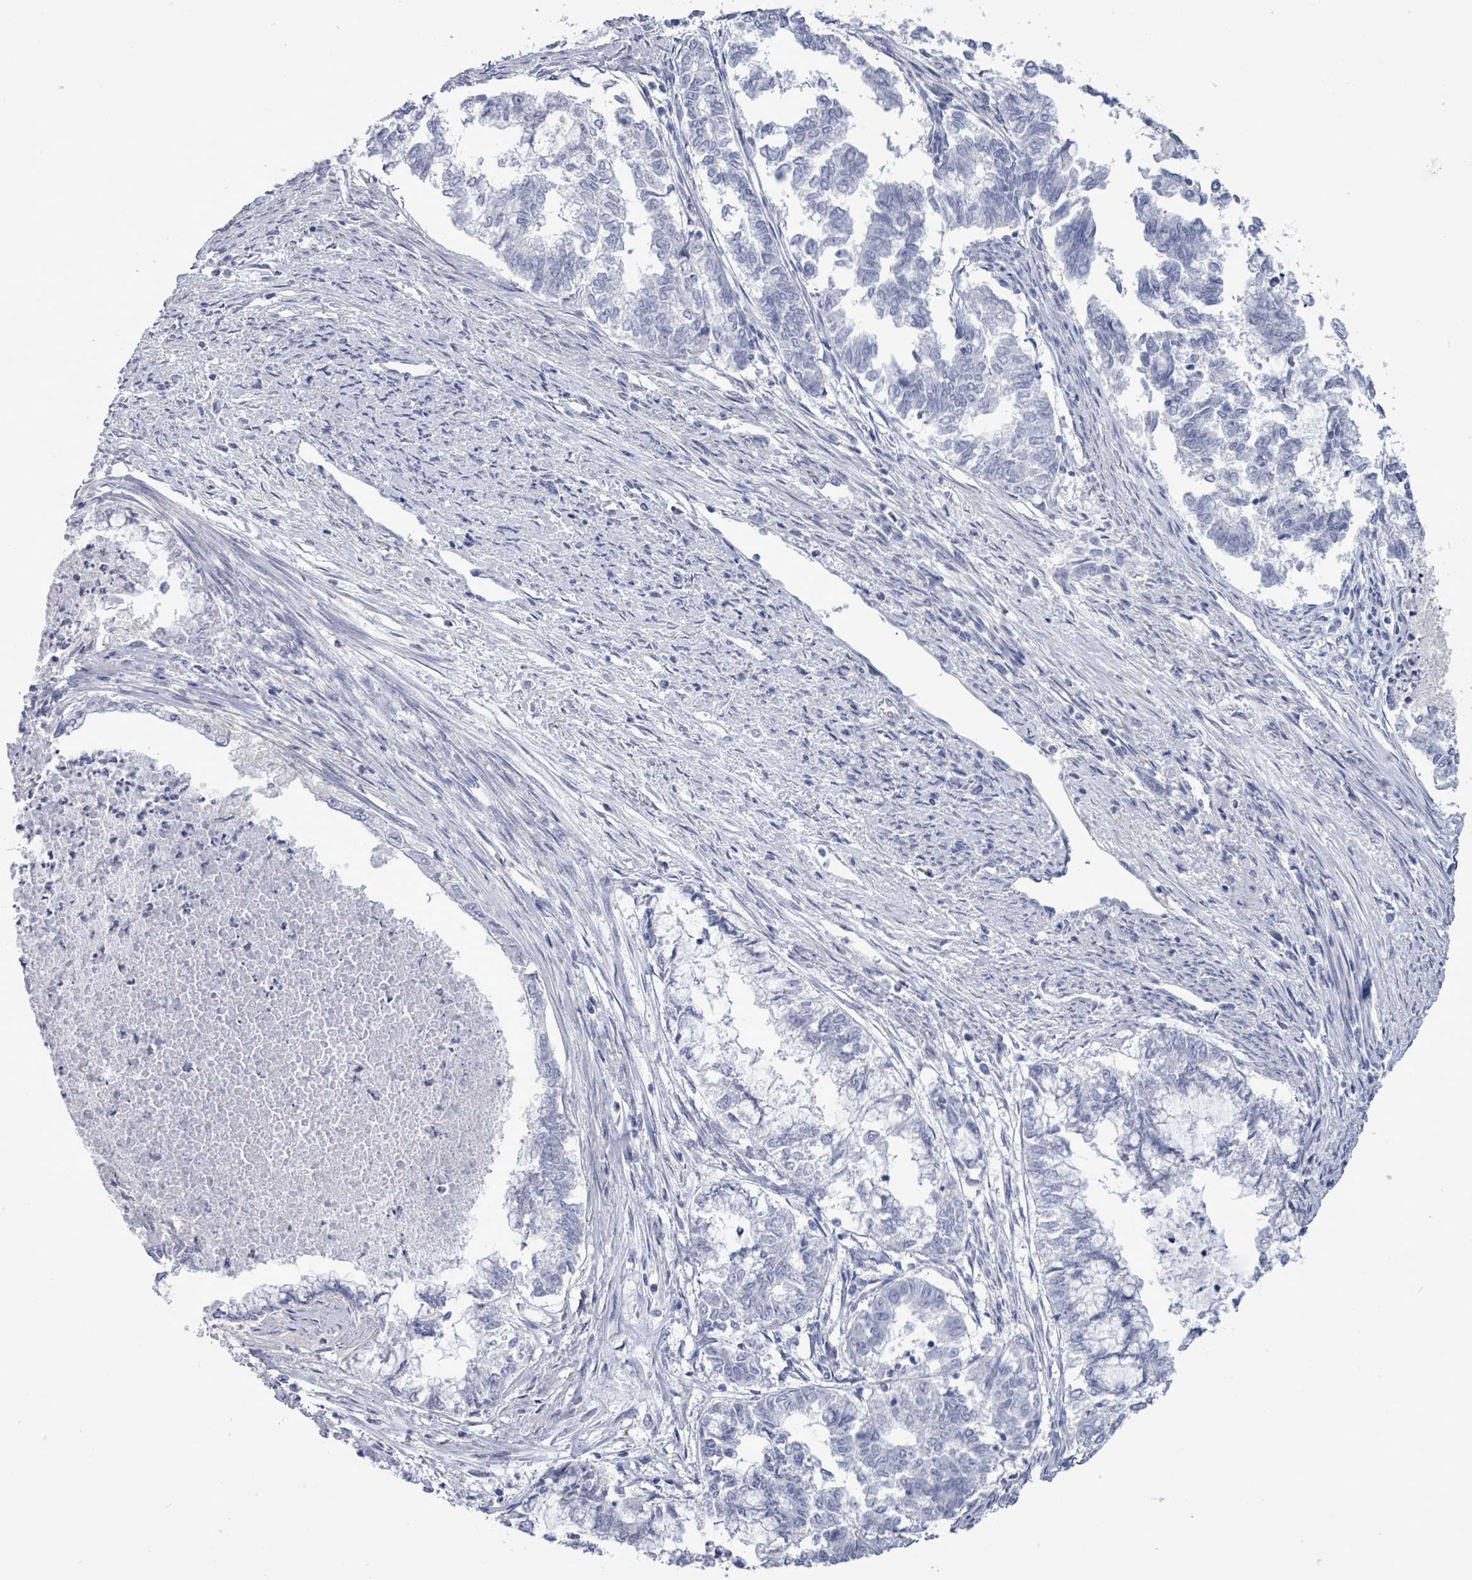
{"staining": {"intensity": "negative", "quantity": "none", "location": "none"}, "tissue": "endometrial cancer", "cell_type": "Tumor cells", "image_type": "cancer", "snomed": [{"axis": "morphology", "description": "Adenocarcinoma, NOS"}, {"axis": "topography", "description": "Endometrium"}], "caption": "An immunohistochemistry (IHC) image of endometrial cancer is shown. There is no staining in tumor cells of endometrial cancer.", "gene": "CT45A5", "patient": {"sex": "female", "age": 79}}